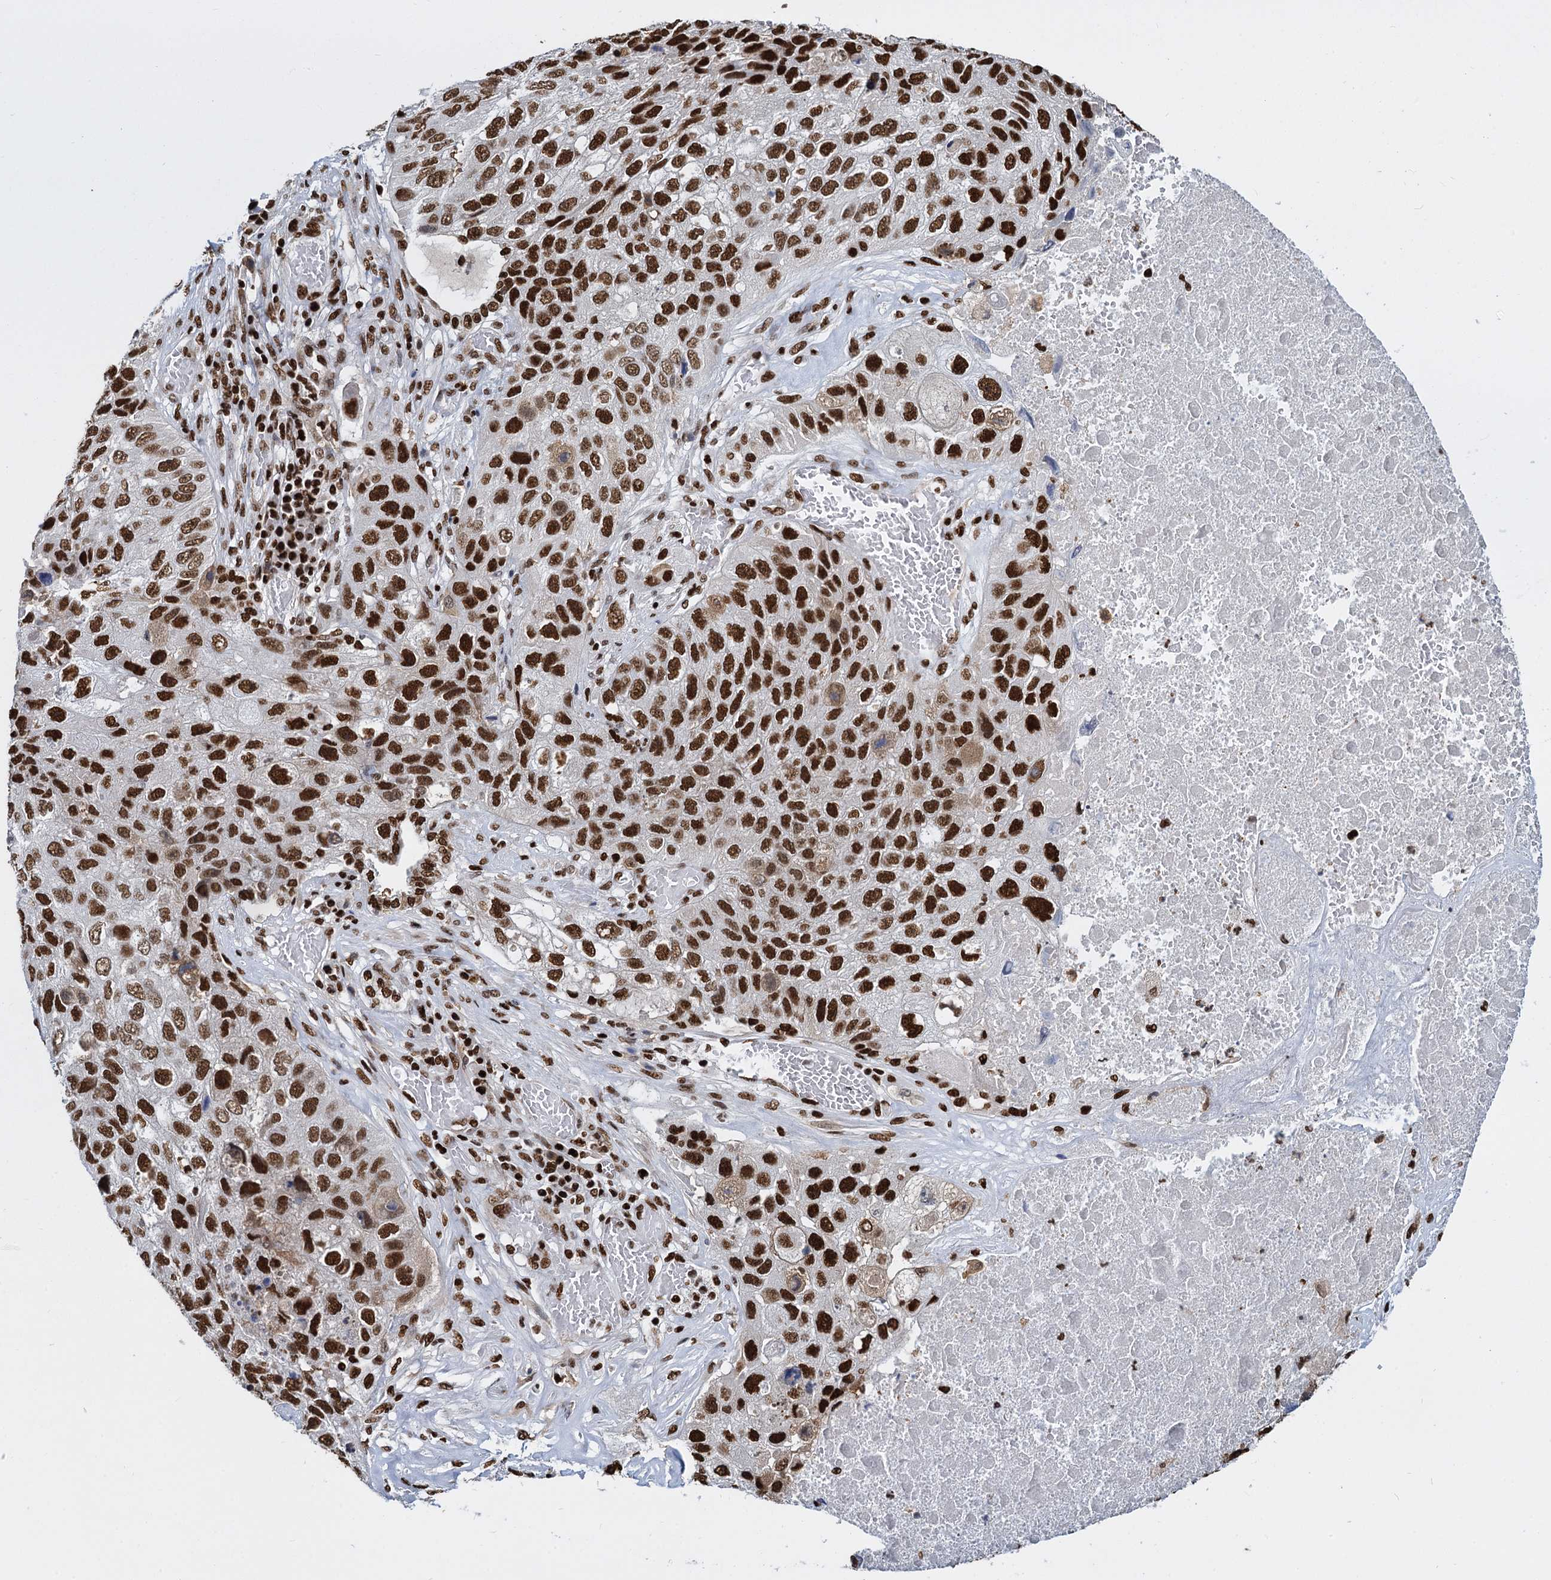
{"staining": {"intensity": "strong", "quantity": ">75%", "location": "nuclear"}, "tissue": "lung cancer", "cell_type": "Tumor cells", "image_type": "cancer", "snomed": [{"axis": "morphology", "description": "Squamous cell carcinoma, NOS"}, {"axis": "topography", "description": "Lung"}], "caption": "A high amount of strong nuclear expression is present in approximately >75% of tumor cells in lung squamous cell carcinoma tissue. (Stains: DAB in brown, nuclei in blue, Microscopy: brightfield microscopy at high magnification).", "gene": "DCPS", "patient": {"sex": "male", "age": 61}}